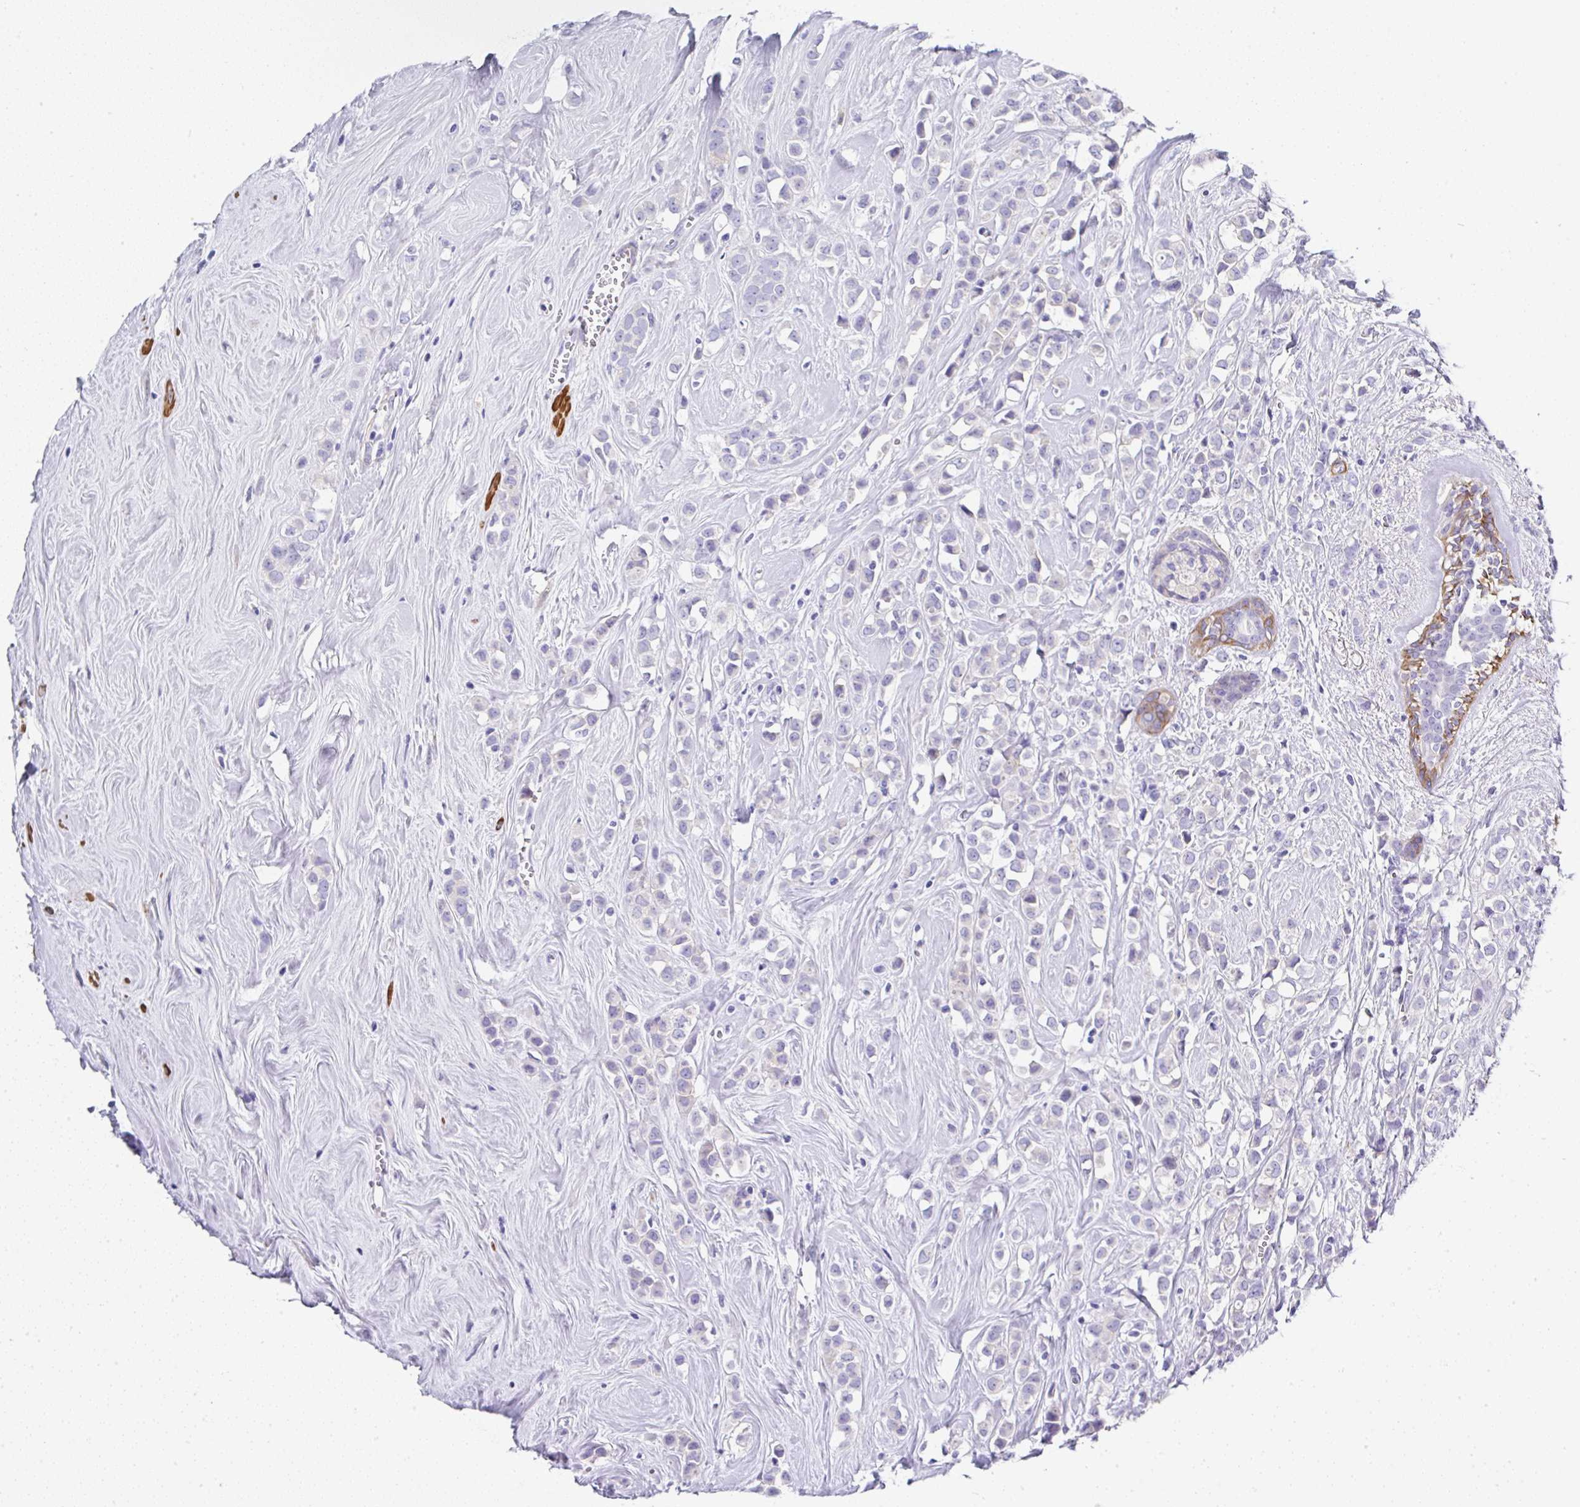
{"staining": {"intensity": "negative", "quantity": "none", "location": "none"}, "tissue": "breast cancer", "cell_type": "Tumor cells", "image_type": "cancer", "snomed": [{"axis": "morphology", "description": "Duct carcinoma"}, {"axis": "topography", "description": "Breast"}], "caption": "A histopathology image of breast cancer (invasive ductal carcinoma) stained for a protein exhibits no brown staining in tumor cells.", "gene": "PPFIA4", "patient": {"sex": "female", "age": 80}}